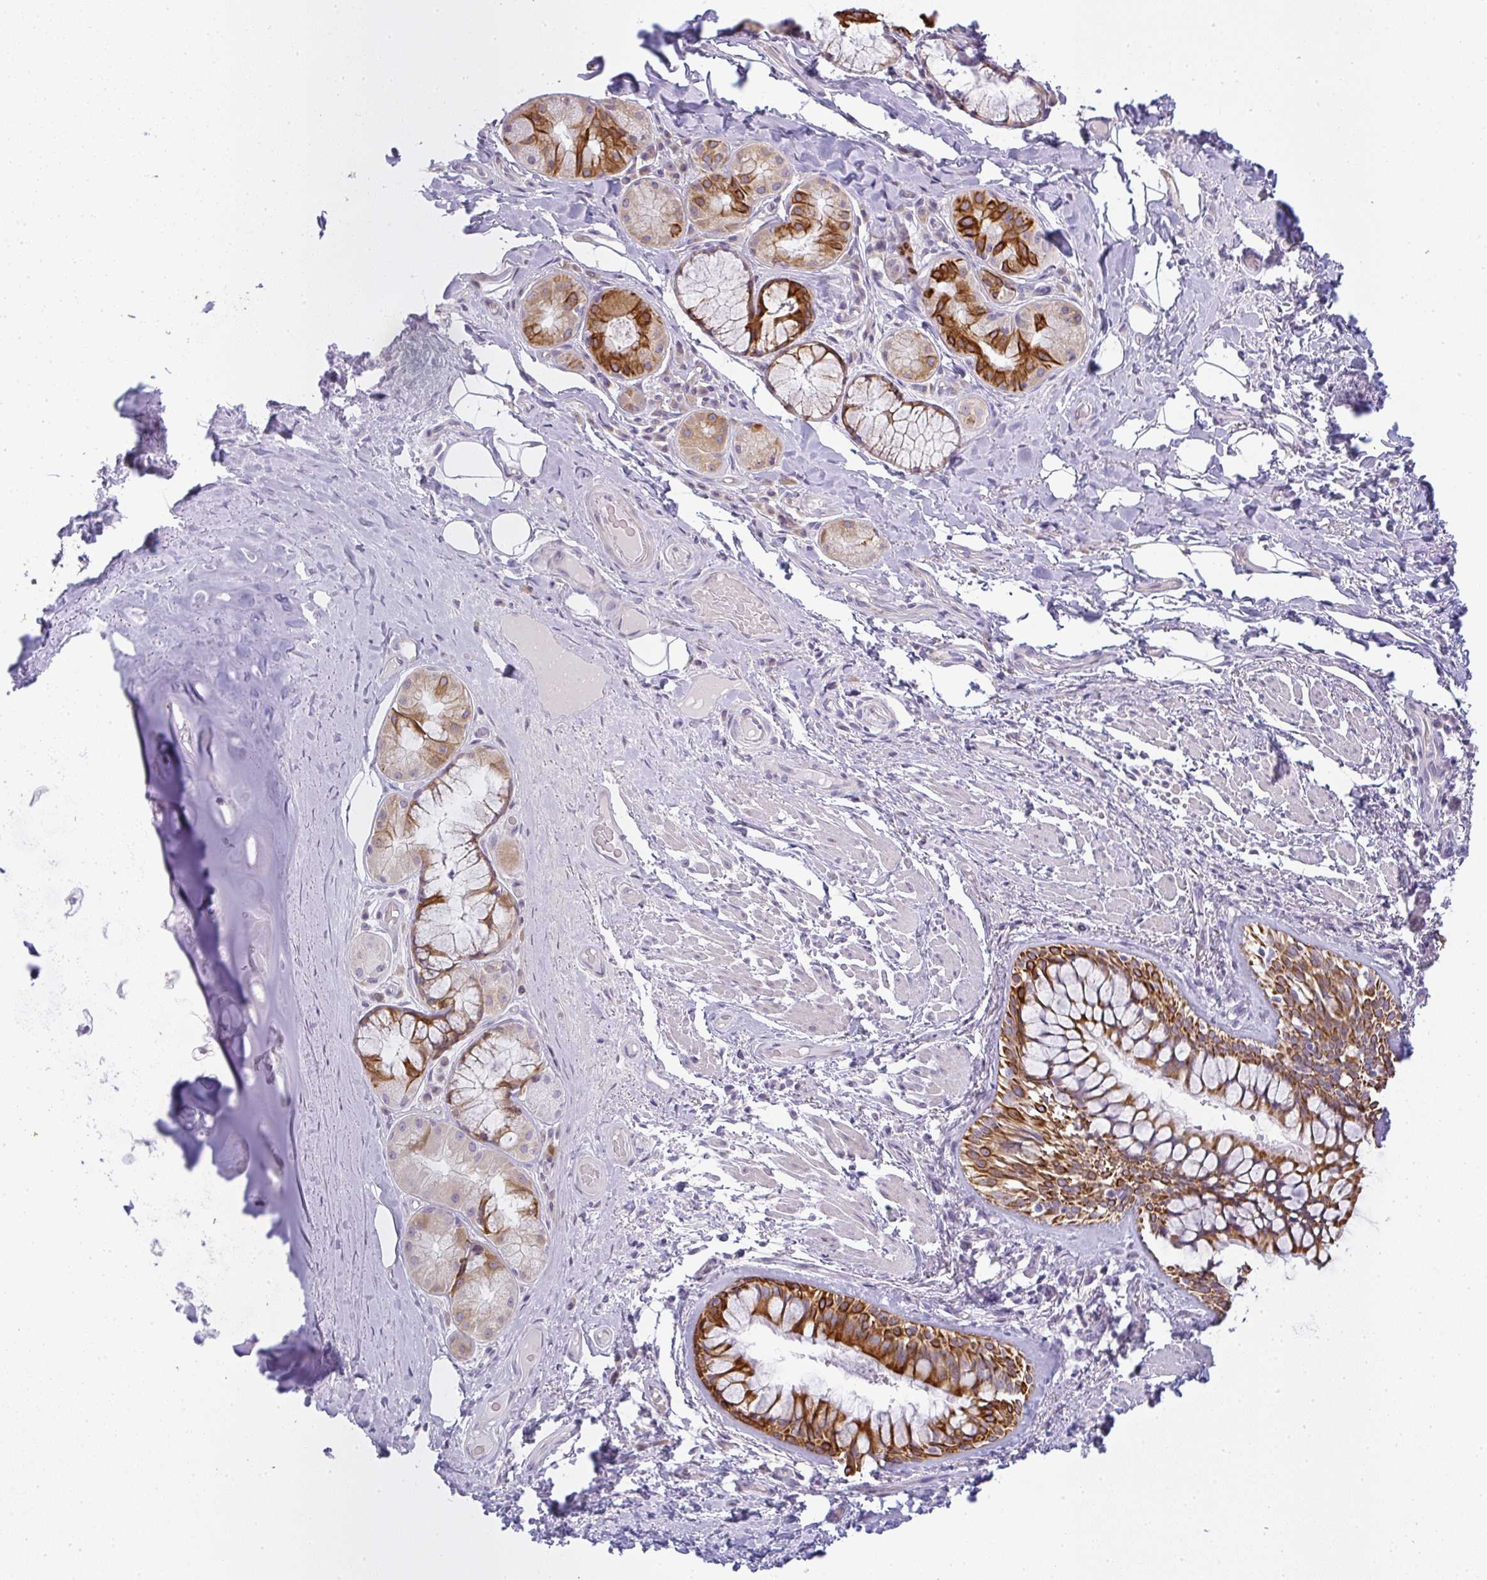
{"staining": {"intensity": "negative", "quantity": "none", "location": "none"}, "tissue": "adipose tissue", "cell_type": "Adipocytes", "image_type": "normal", "snomed": [{"axis": "morphology", "description": "Normal tissue, NOS"}, {"axis": "topography", "description": "Cartilage tissue"}, {"axis": "topography", "description": "Bronchus"}], "caption": "Adipocytes show no significant positivity in normal adipose tissue. (Brightfield microscopy of DAB IHC at high magnification).", "gene": "SIRPB2", "patient": {"sex": "male", "age": 64}}